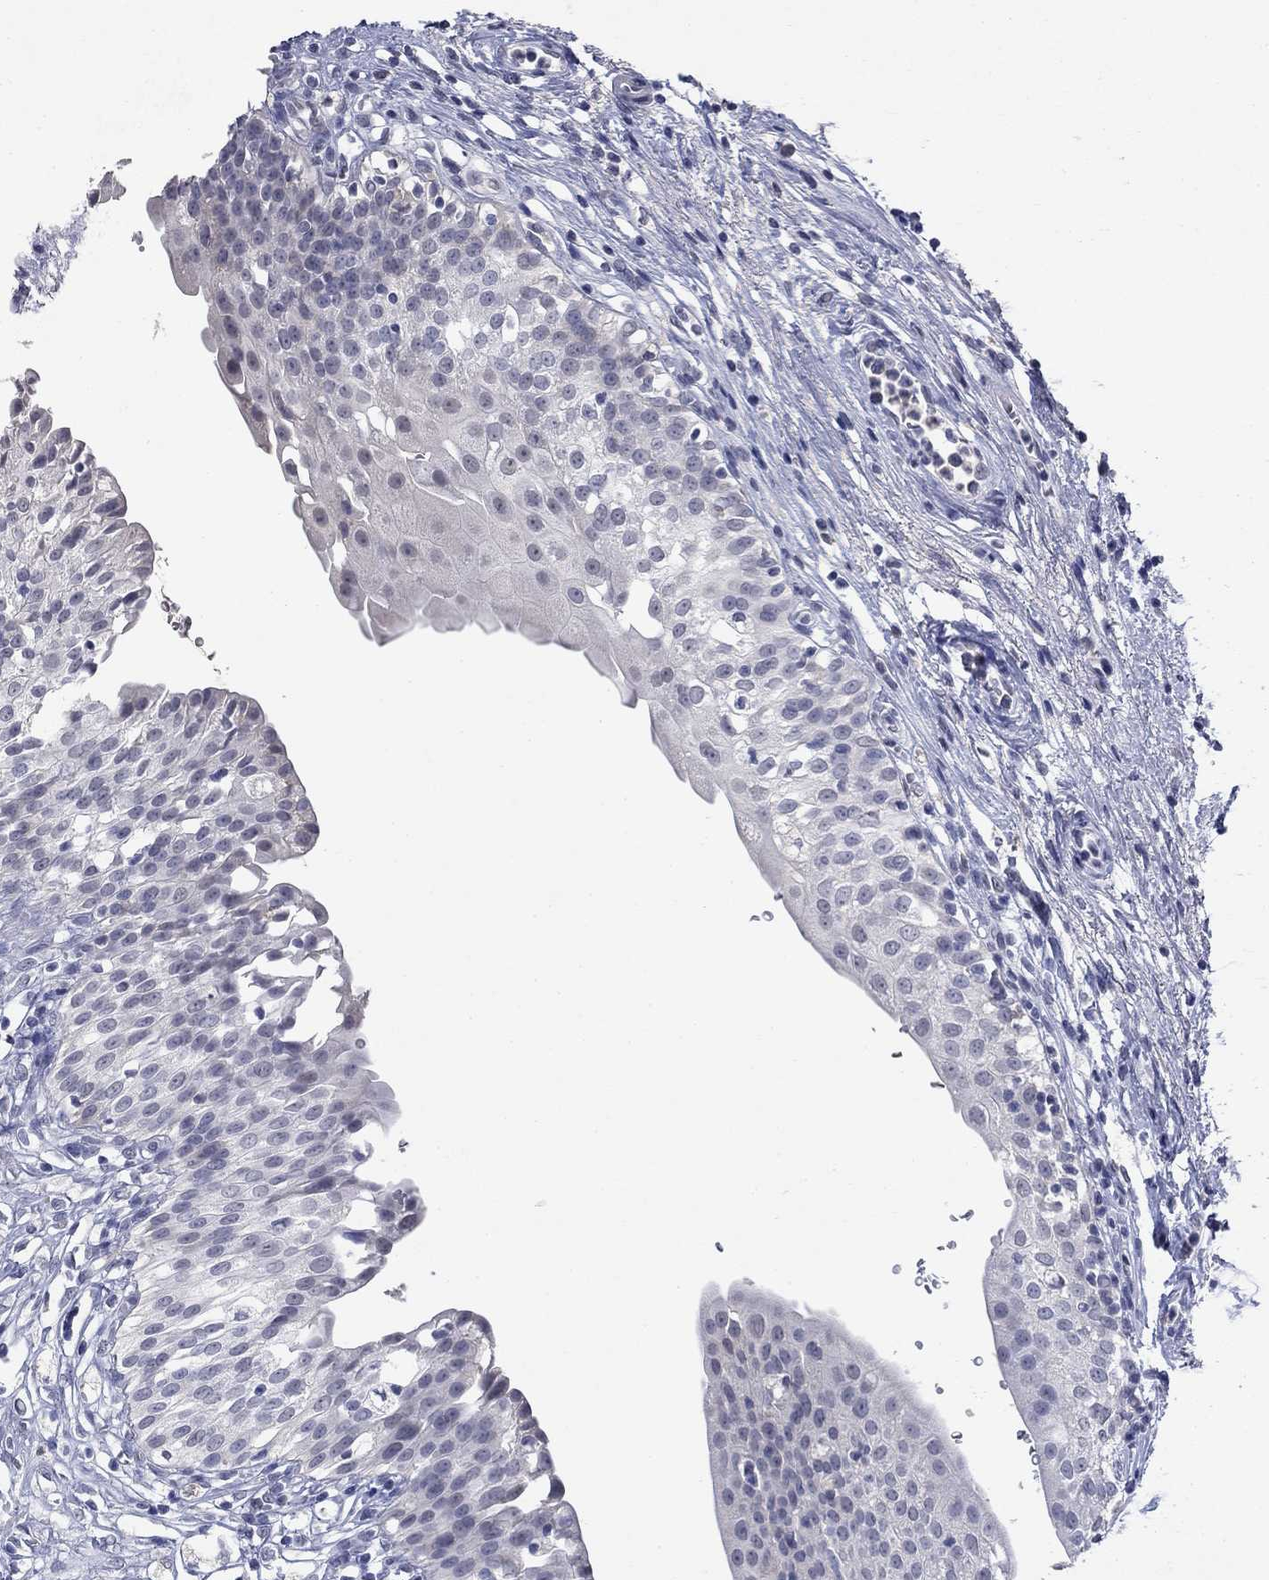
{"staining": {"intensity": "negative", "quantity": "none", "location": "none"}, "tissue": "urinary bladder", "cell_type": "Urothelial cells", "image_type": "normal", "snomed": [{"axis": "morphology", "description": "Normal tissue, NOS"}, {"axis": "topography", "description": "Urinary bladder"}], "caption": "DAB immunohistochemical staining of unremarkable urinary bladder shows no significant staining in urothelial cells. (DAB (3,3'-diaminobenzidine) immunohistochemistry (IHC), high magnification).", "gene": "SLC51A", "patient": {"sex": "male", "age": 76}}